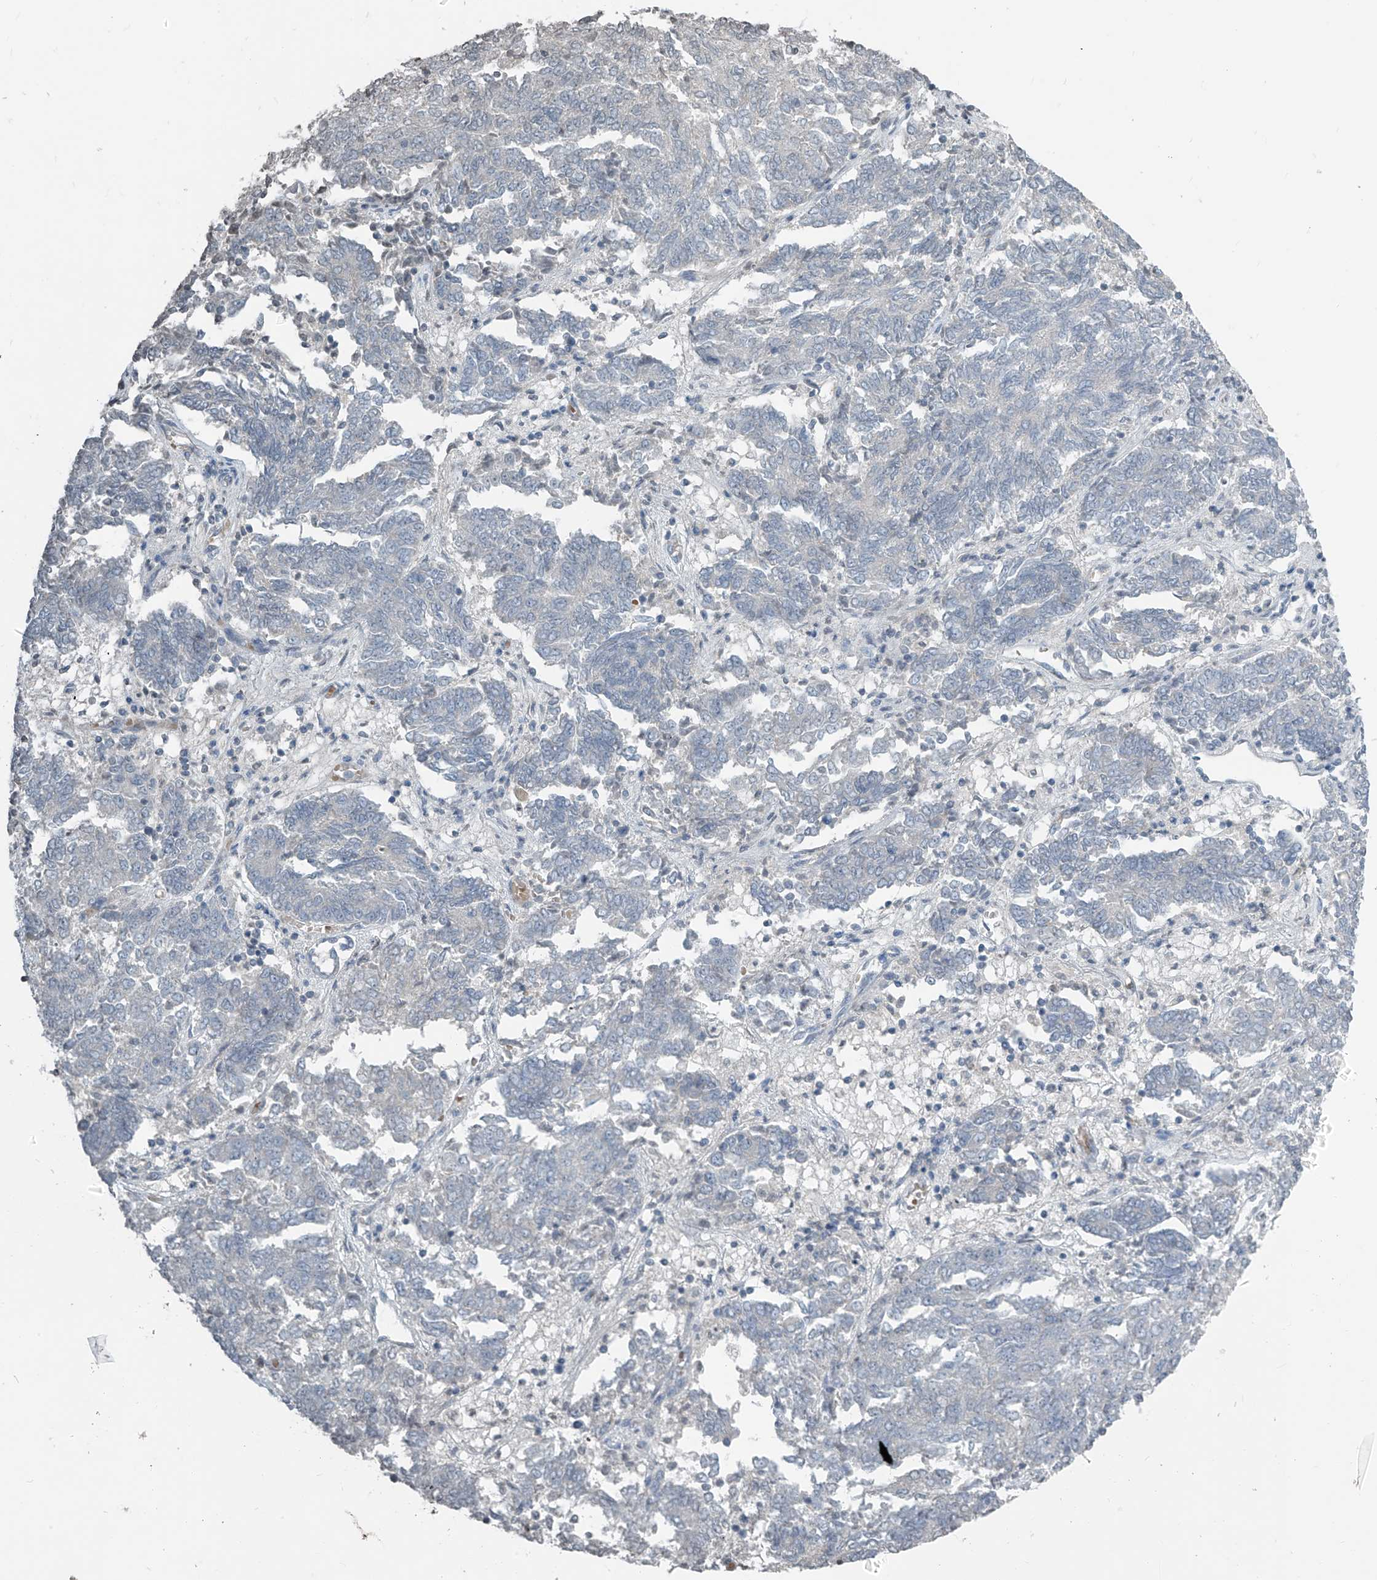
{"staining": {"intensity": "negative", "quantity": "none", "location": "none"}, "tissue": "endometrial cancer", "cell_type": "Tumor cells", "image_type": "cancer", "snomed": [{"axis": "morphology", "description": "Adenocarcinoma, NOS"}, {"axis": "topography", "description": "Endometrium"}], "caption": "Protein analysis of endometrial cancer (adenocarcinoma) shows no significant positivity in tumor cells.", "gene": "HOXA11", "patient": {"sex": "female", "age": 80}}